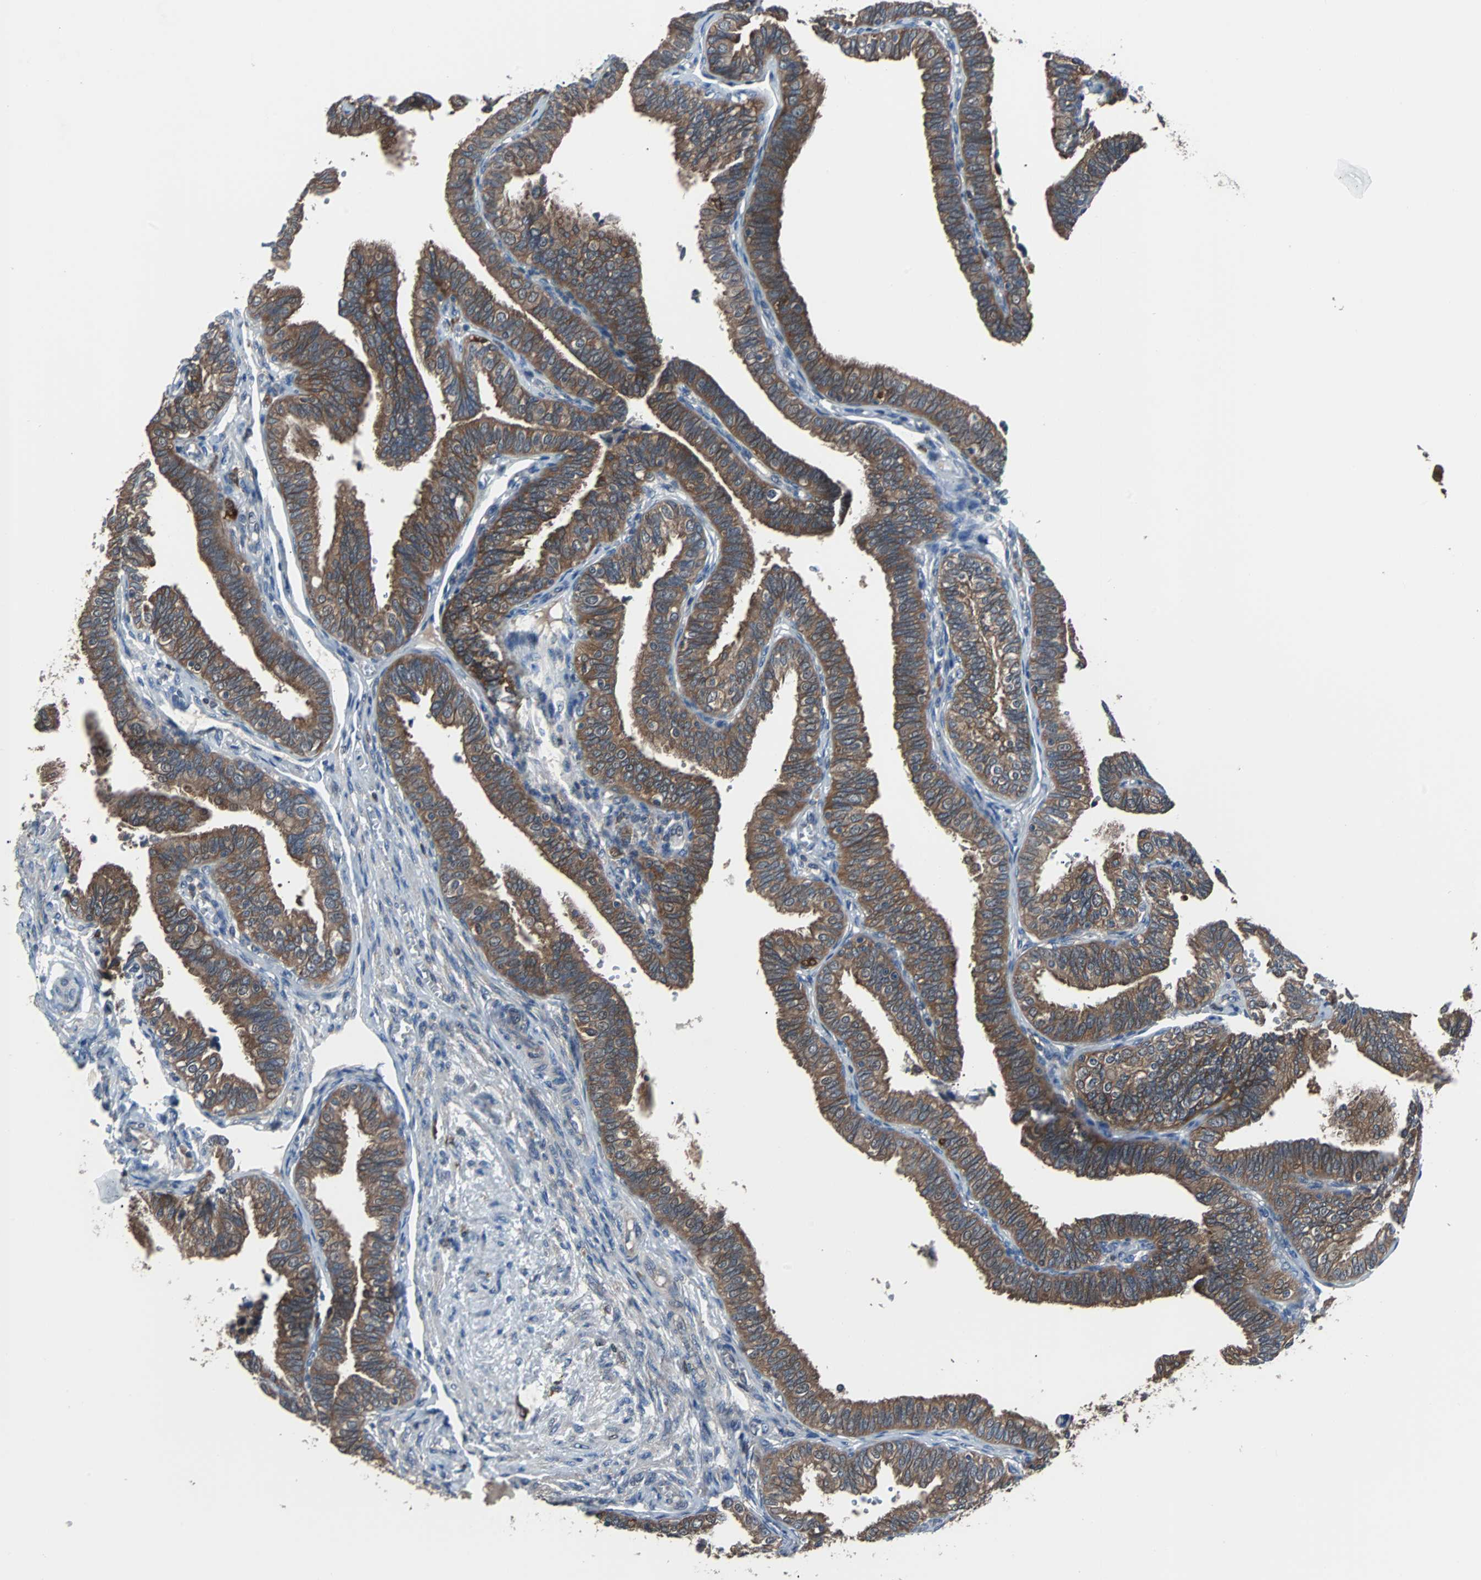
{"staining": {"intensity": "moderate", "quantity": ">75%", "location": "cytoplasmic/membranous"}, "tissue": "fallopian tube", "cell_type": "Glandular cells", "image_type": "normal", "snomed": [{"axis": "morphology", "description": "Normal tissue, NOS"}, {"axis": "topography", "description": "Fallopian tube"}], "caption": "Fallopian tube stained with immunohistochemistry (IHC) demonstrates moderate cytoplasmic/membranous expression in about >75% of glandular cells.", "gene": "PAK1", "patient": {"sex": "female", "age": 46}}